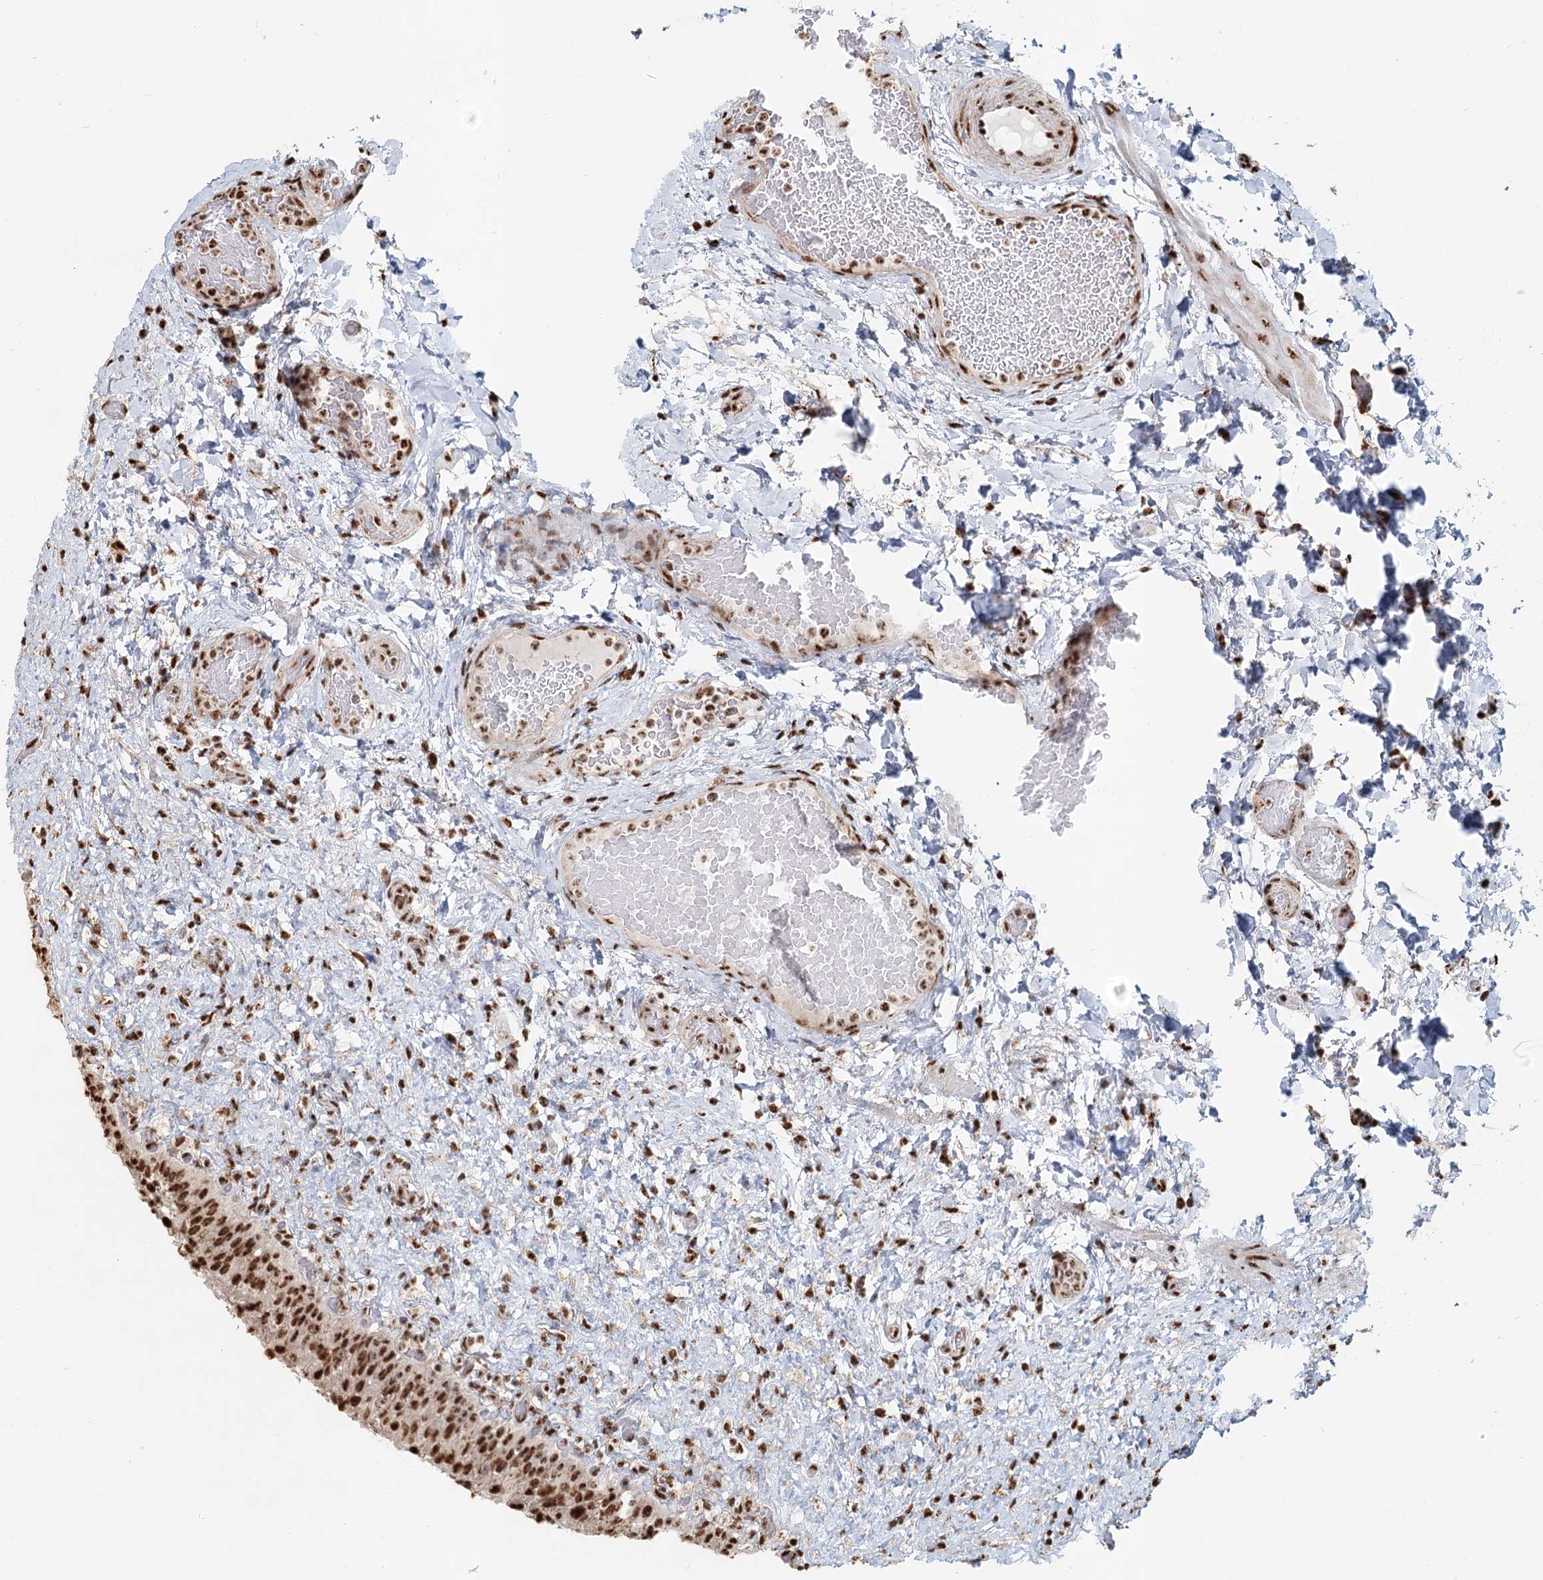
{"staining": {"intensity": "strong", "quantity": ">75%", "location": "nuclear"}, "tissue": "urinary bladder", "cell_type": "Urothelial cells", "image_type": "normal", "snomed": [{"axis": "morphology", "description": "Normal tissue, NOS"}, {"axis": "topography", "description": "Urinary bladder"}], "caption": "High-power microscopy captured an immunohistochemistry (IHC) image of normal urinary bladder, revealing strong nuclear positivity in approximately >75% of urothelial cells.", "gene": "GPALPP1", "patient": {"sex": "female", "age": 27}}